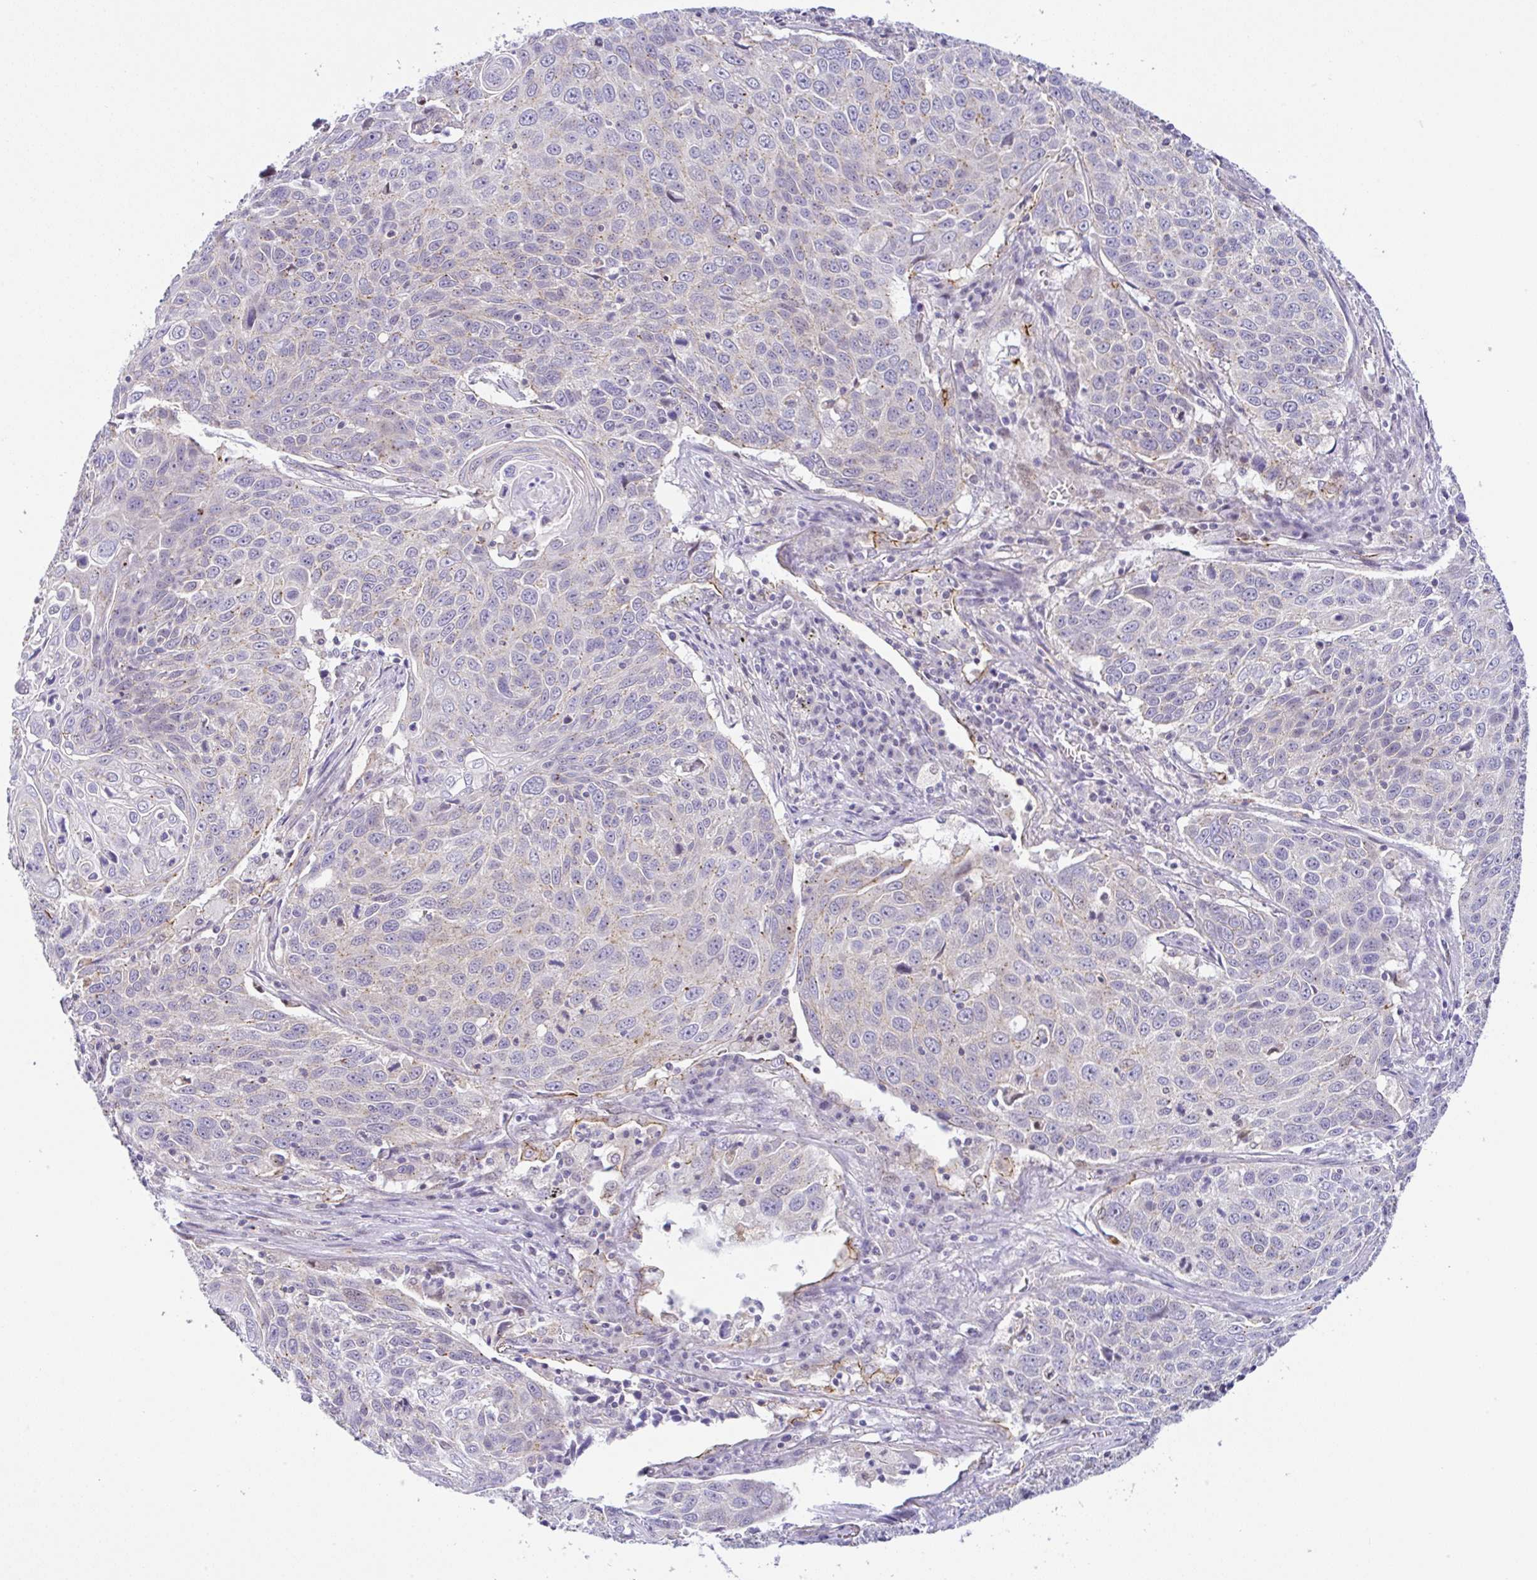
{"staining": {"intensity": "weak", "quantity": "<25%", "location": "cytoplasmic/membranous"}, "tissue": "lung cancer", "cell_type": "Tumor cells", "image_type": "cancer", "snomed": [{"axis": "morphology", "description": "Squamous cell carcinoma, NOS"}, {"axis": "topography", "description": "Lung"}], "caption": "High power microscopy micrograph of an immunohistochemistry (IHC) image of lung cancer, revealing no significant expression in tumor cells. (Immunohistochemistry, brightfield microscopy, high magnification).", "gene": "CGNL1", "patient": {"sex": "male", "age": 78}}